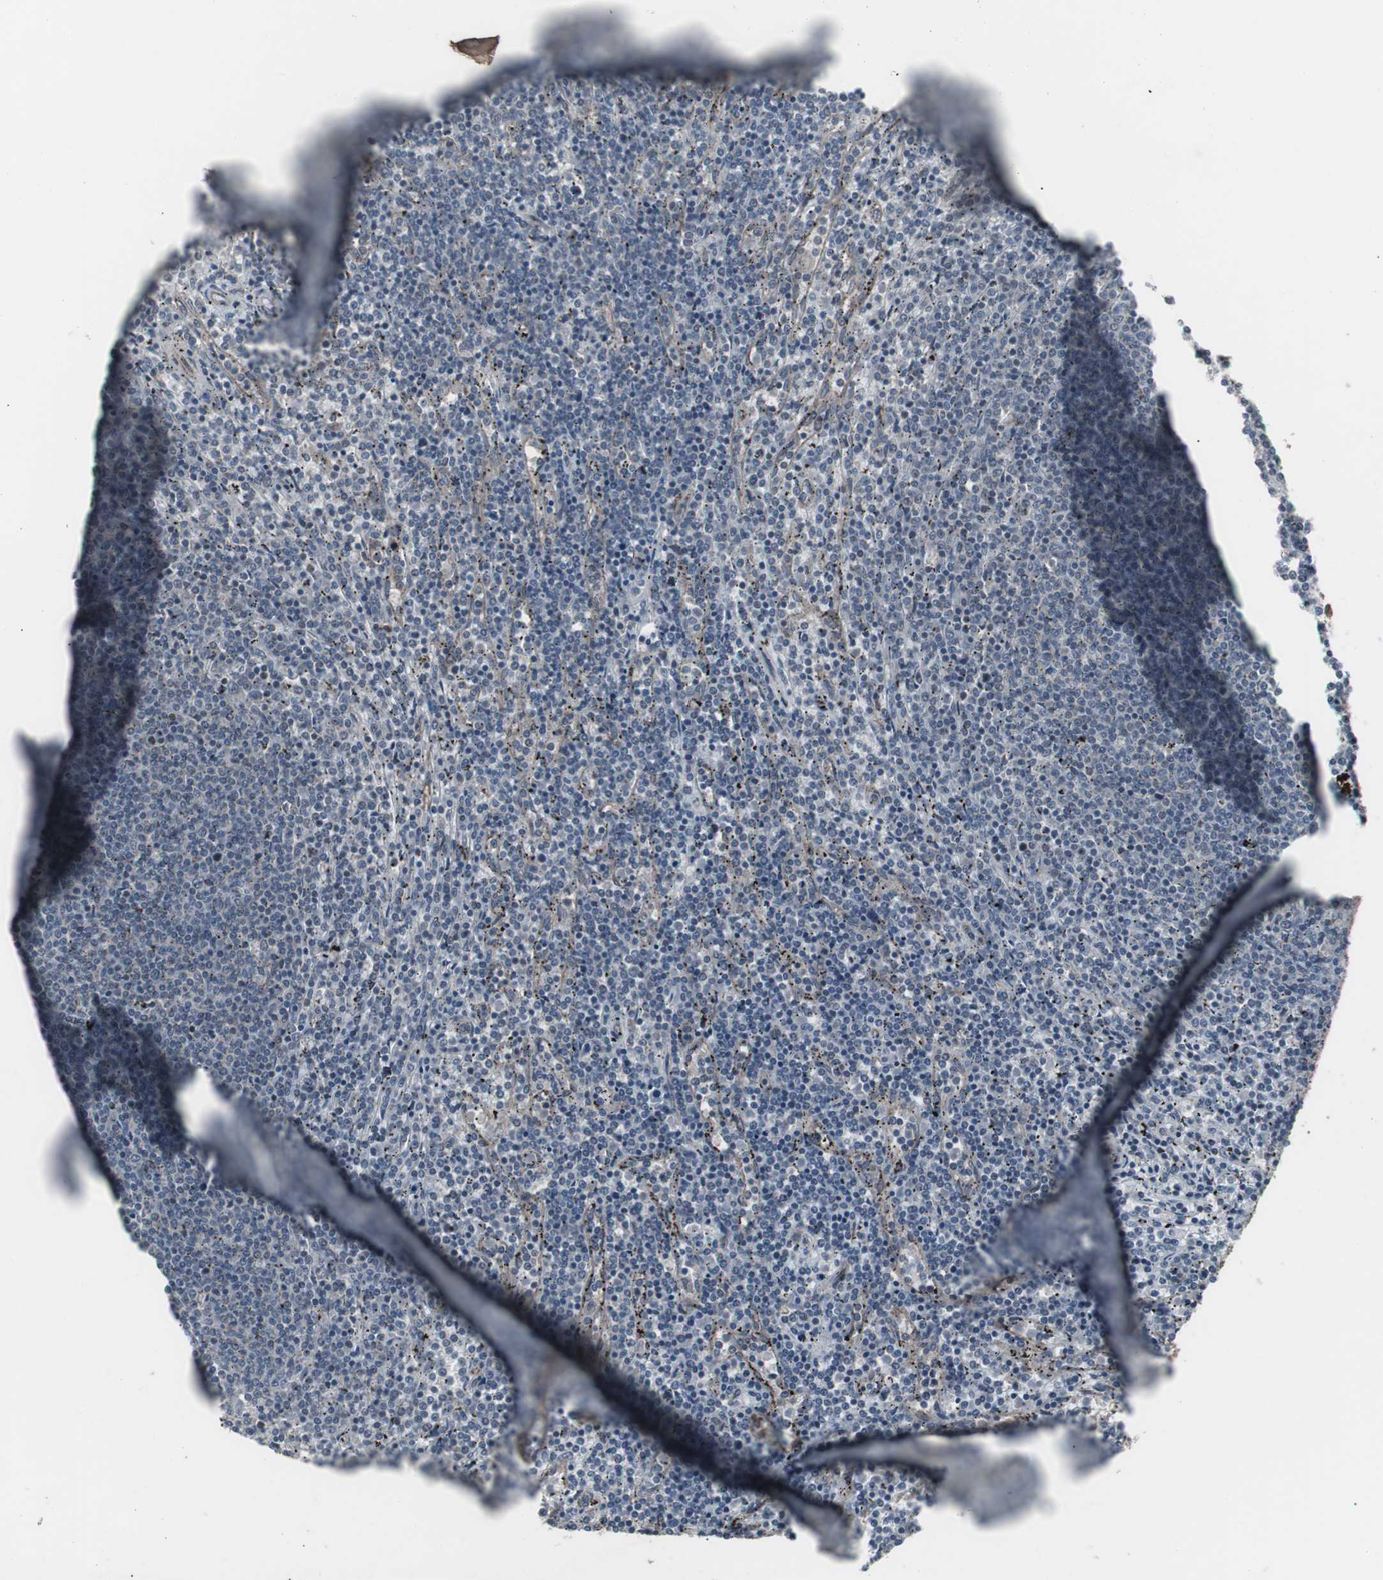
{"staining": {"intensity": "negative", "quantity": "none", "location": "none"}, "tissue": "lymphoma", "cell_type": "Tumor cells", "image_type": "cancer", "snomed": [{"axis": "morphology", "description": "Malignant lymphoma, non-Hodgkin's type, Low grade"}, {"axis": "topography", "description": "Spleen"}], "caption": "This is a image of IHC staining of low-grade malignant lymphoma, non-Hodgkin's type, which shows no expression in tumor cells. (Immunohistochemistry, brightfield microscopy, high magnification).", "gene": "SSTR2", "patient": {"sex": "female", "age": 50}}